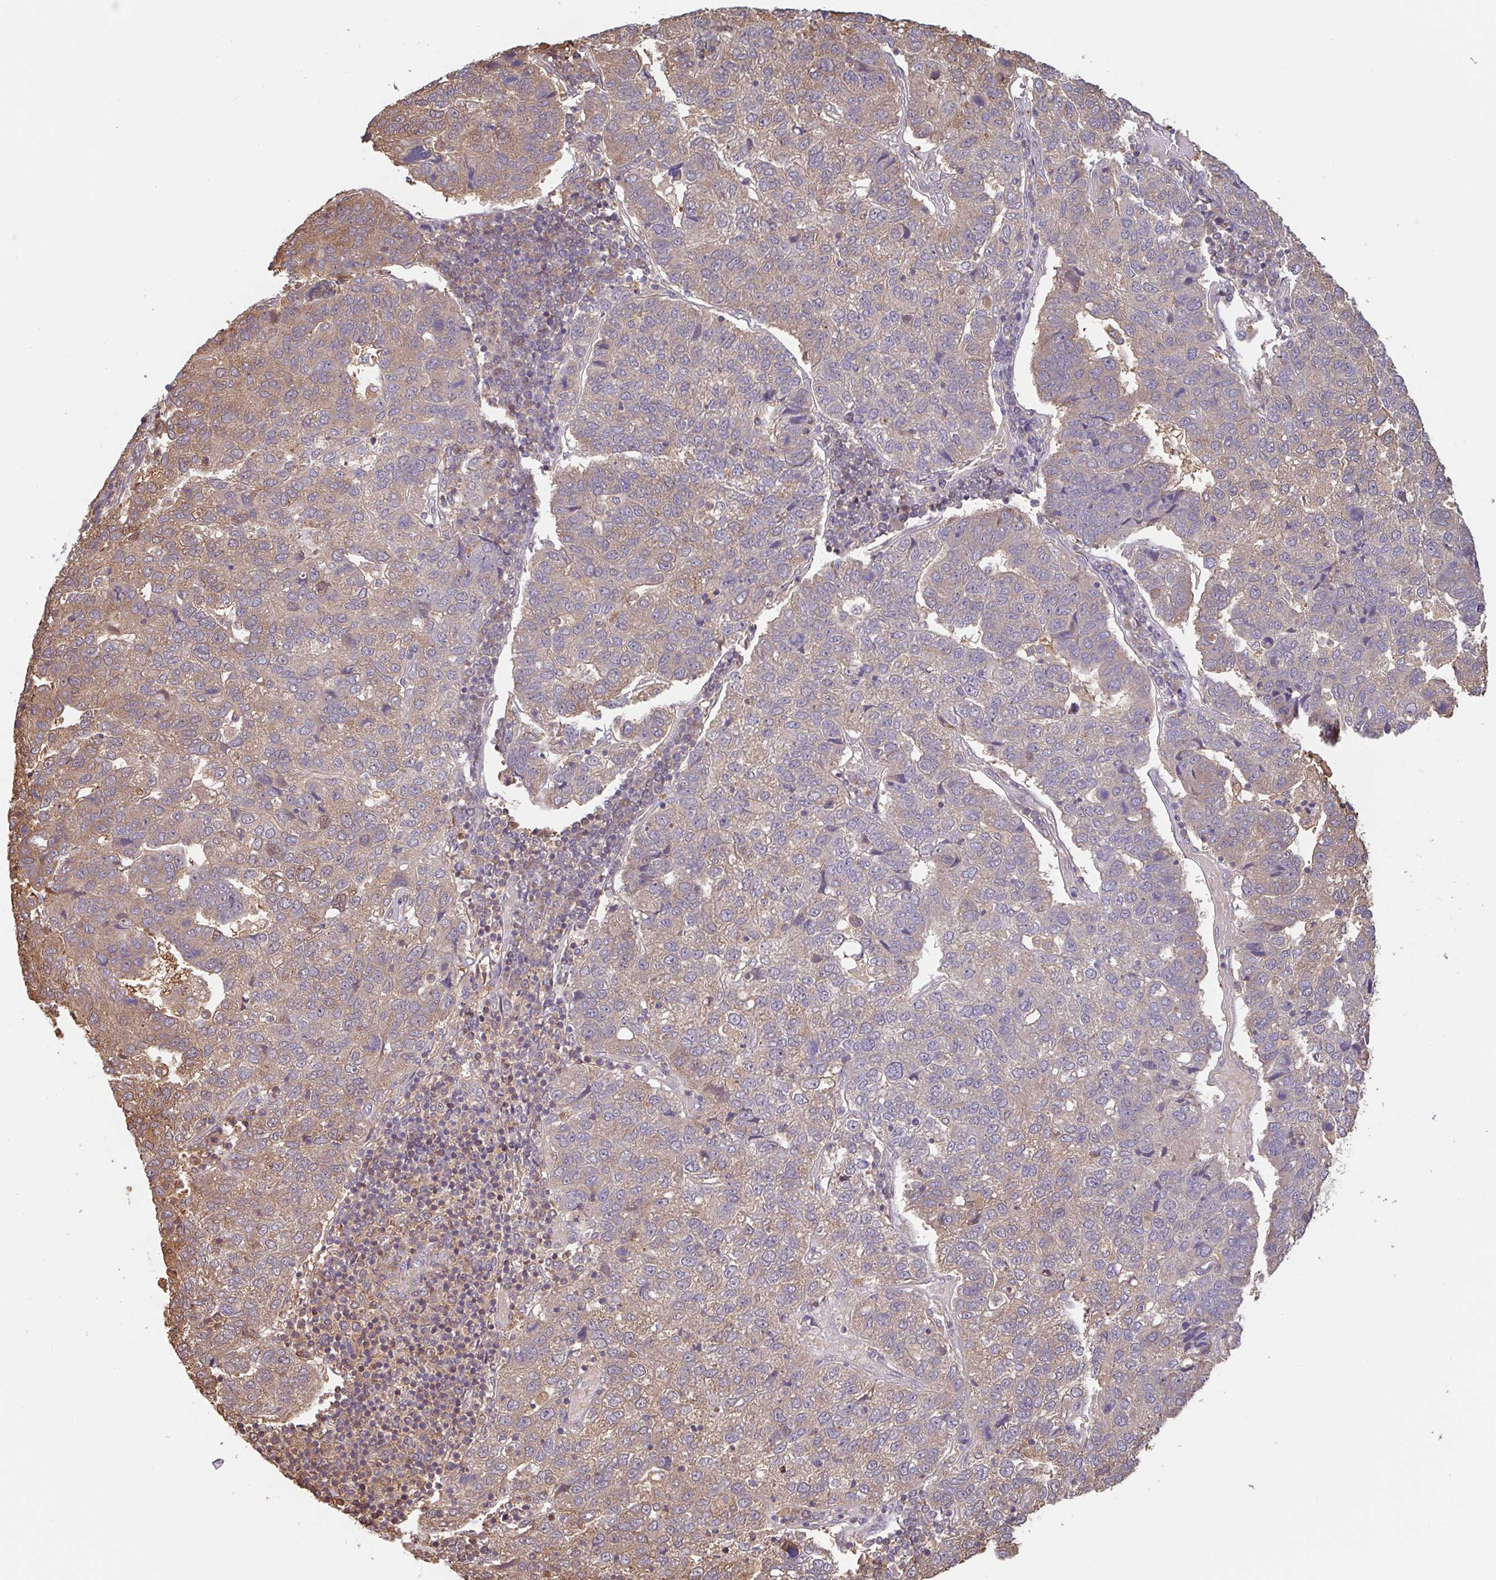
{"staining": {"intensity": "weak", "quantity": ">75%", "location": "cytoplasmic/membranous"}, "tissue": "pancreatic cancer", "cell_type": "Tumor cells", "image_type": "cancer", "snomed": [{"axis": "morphology", "description": "Adenocarcinoma, NOS"}, {"axis": "topography", "description": "Pancreas"}], "caption": "Approximately >75% of tumor cells in adenocarcinoma (pancreatic) display weak cytoplasmic/membranous protein expression as visualized by brown immunohistochemical staining.", "gene": "OTOP2", "patient": {"sex": "female", "age": 61}}